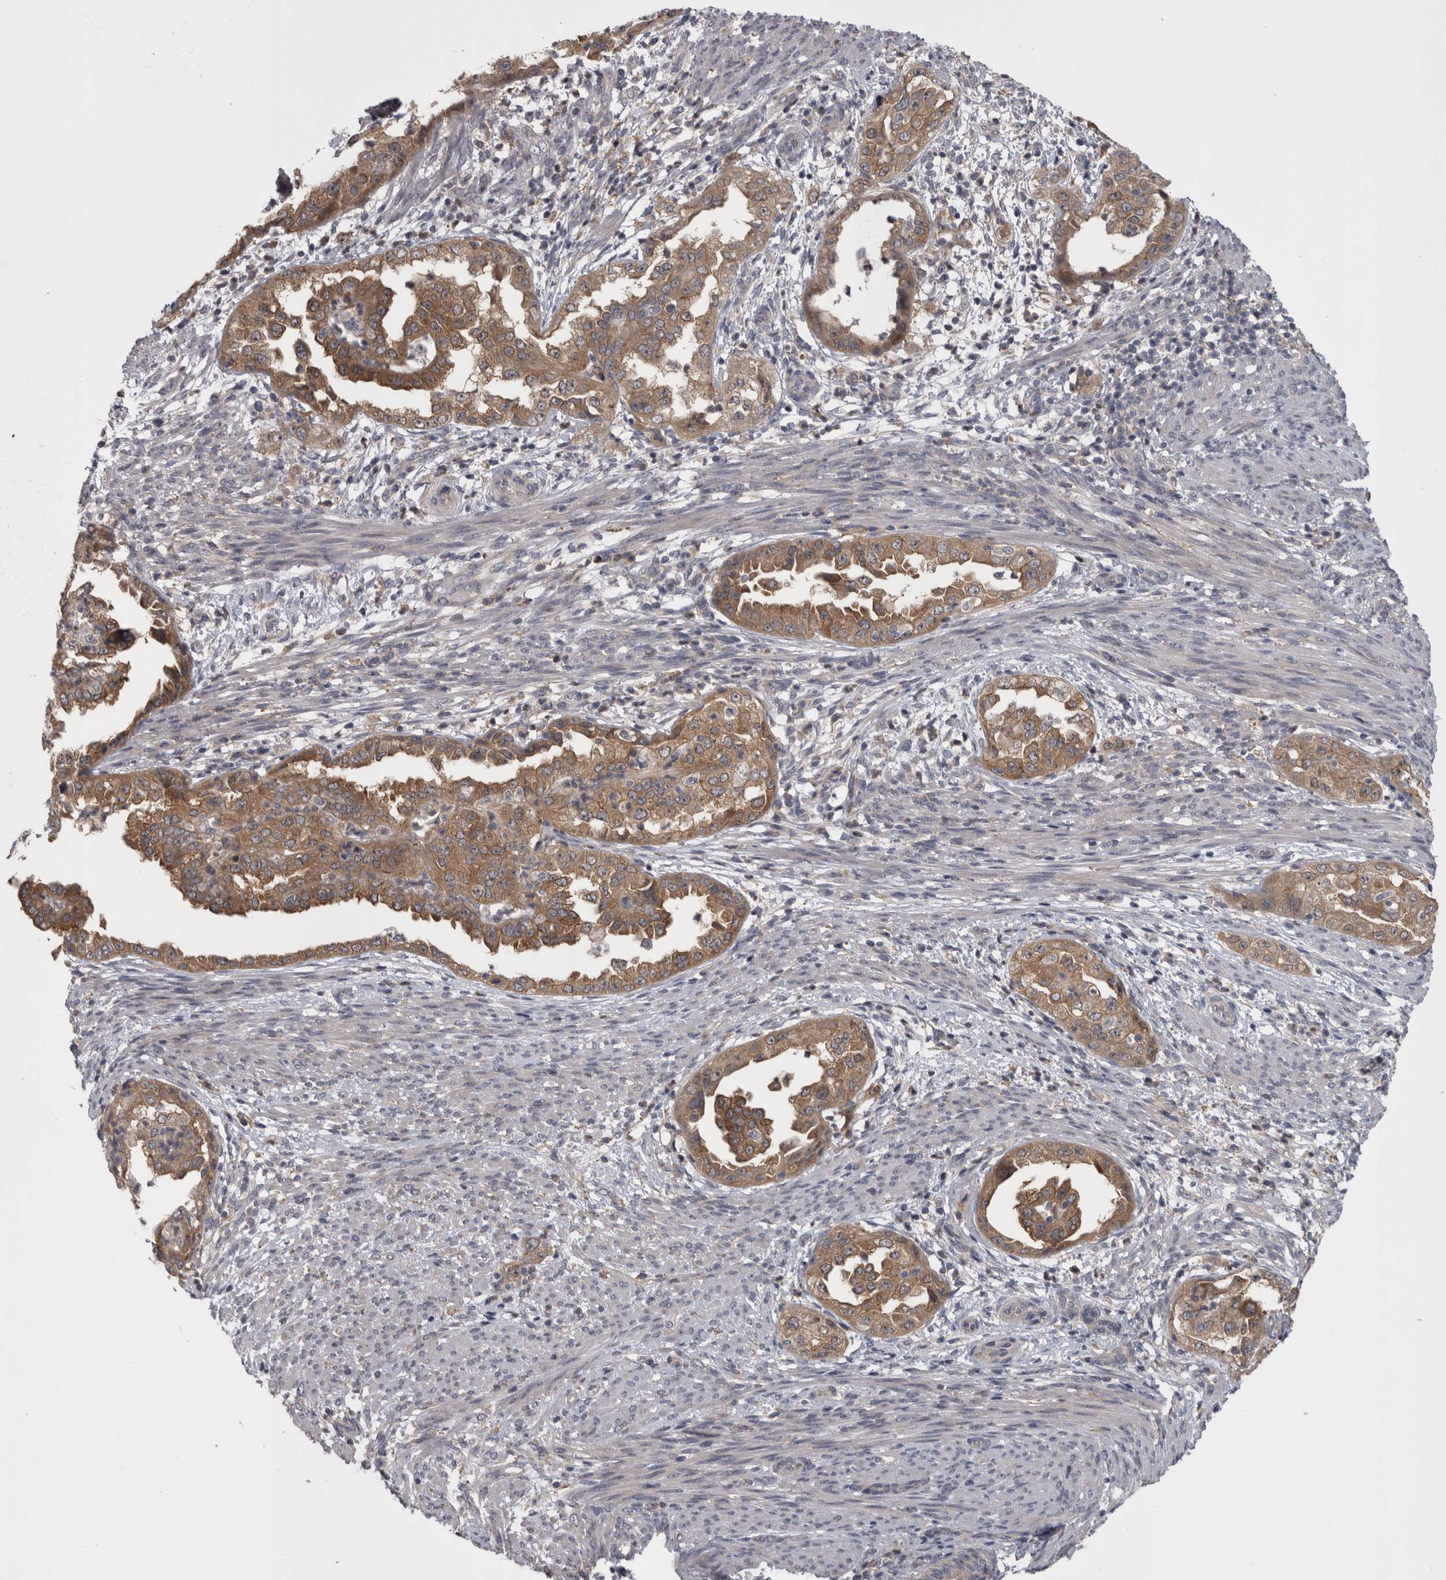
{"staining": {"intensity": "moderate", "quantity": ">75%", "location": "cytoplasmic/membranous"}, "tissue": "endometrial cancer", "cell_type": "Tumor cells", "image_type": "cancer", "snomed": [{"axis": "morphology", "description": "Adenocarcinoma, NOS"}, {"axis": "topography", "description": "Endometrium"}], "caption": "Tumor cells exhibit moderate cytoplasmic/membranous expression in approximately >75% of cells in endometrial cancer (adenocarcinoma). (DAB IHC, brown staining for protein, blue staining for nuclei).", "gene": "PRKCI", "patient": {"sex": "female", "age": 85}}